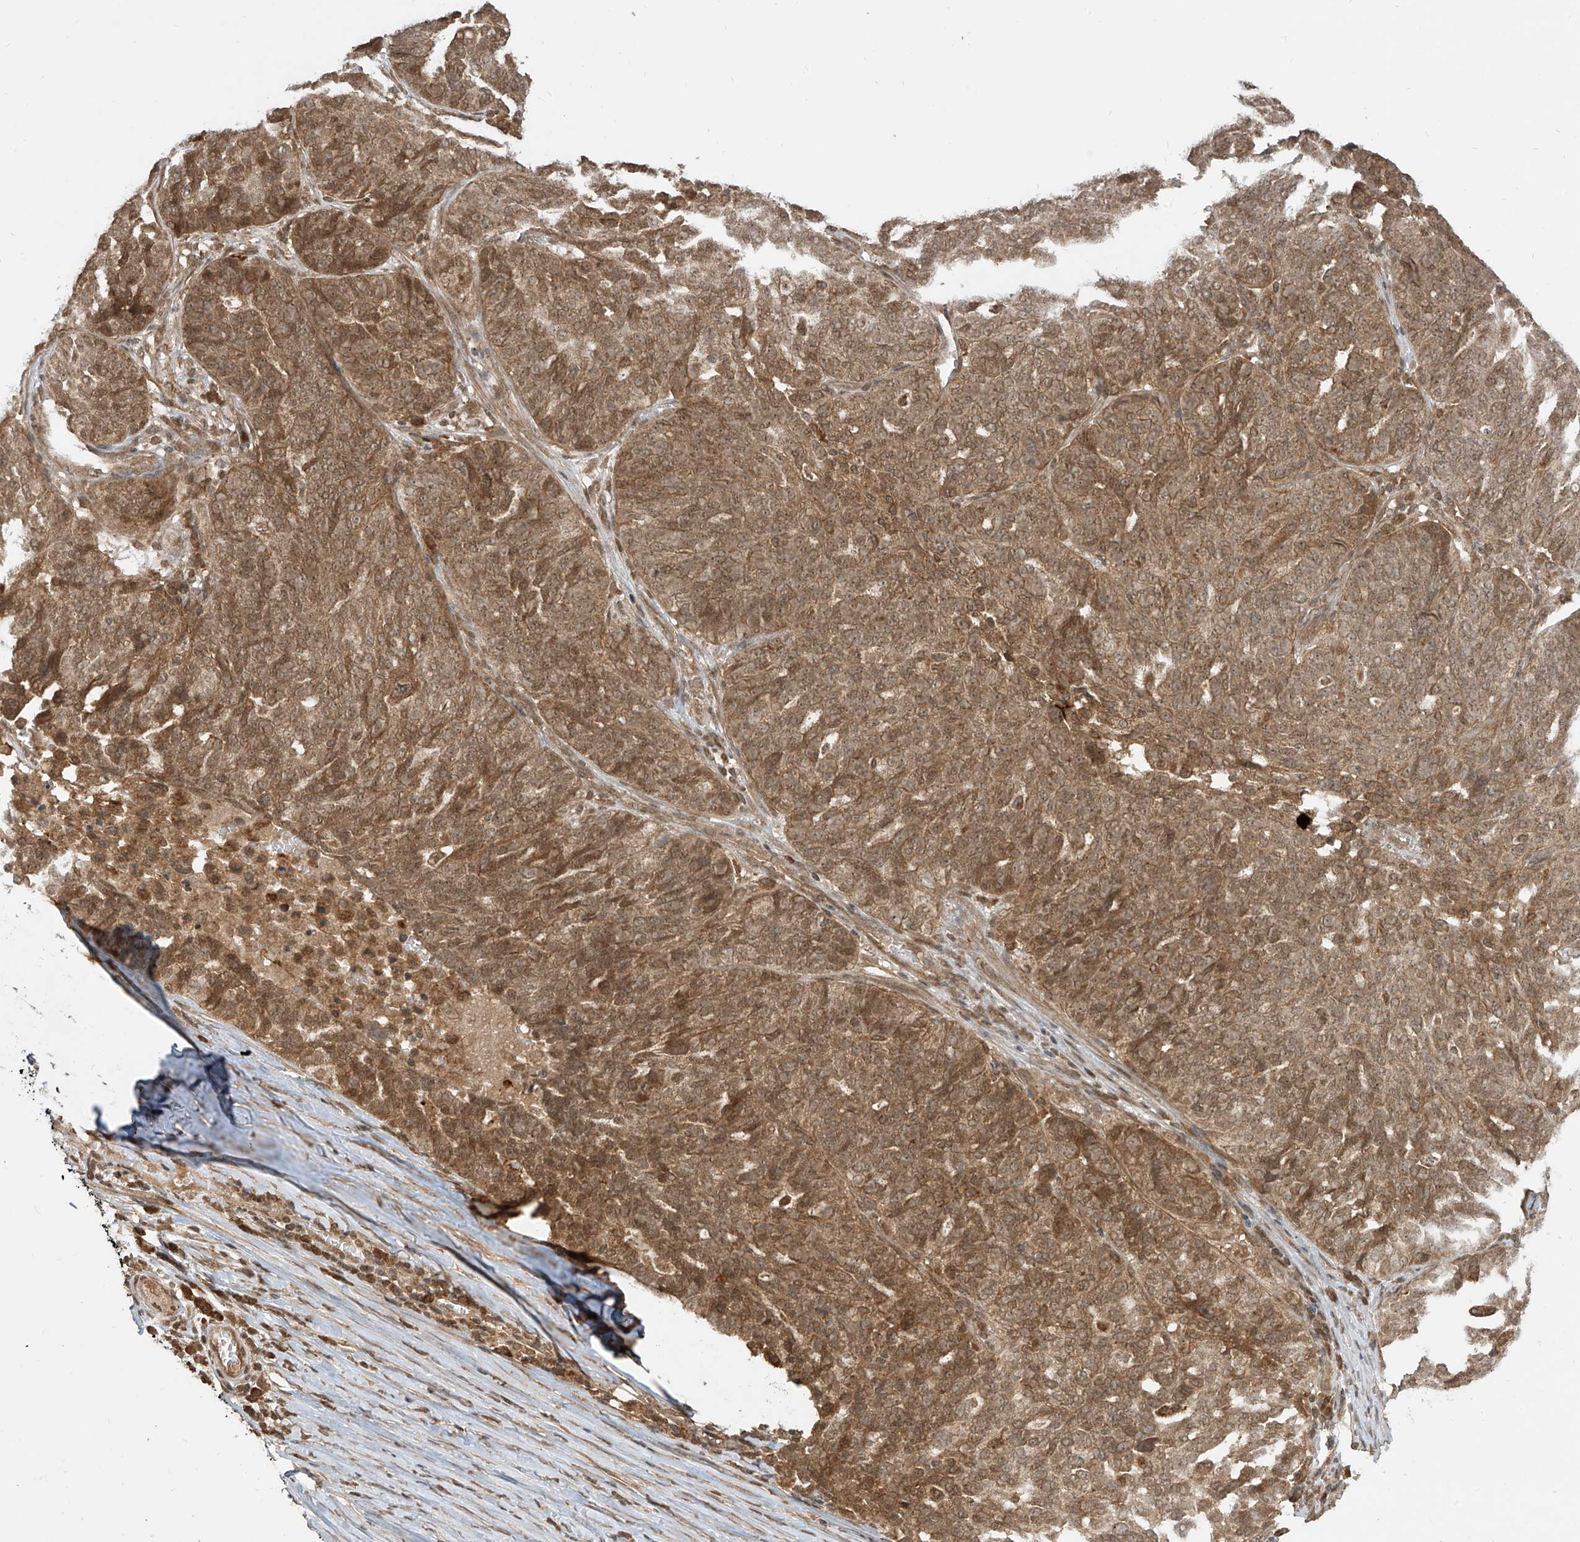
{"staining": {"intensity": "moderate", "quantity": ">75%", "location": "cytoplasmic/membranous,nuclear"}, "tissue": "ovarian cancer", "cell_type": "Tumor cells", "image_type": "cancer", "snomed": [{"axis": "morphology", "description": "Cystadenocarcinoma, serous, NOS"}, {"axis": "topography", "description": "Ovary"}], "caption": "A histopathology image of ovarian serous cystadenocarcinoma stained for a protein shows moderate cytoplasmic/membranous and nuclear brown staining in tumor cells. (DAB IHC with brightfield microscopy, high magnification).", "gene": "LCOR", "patient": {"sex": "female", "age": 59}}